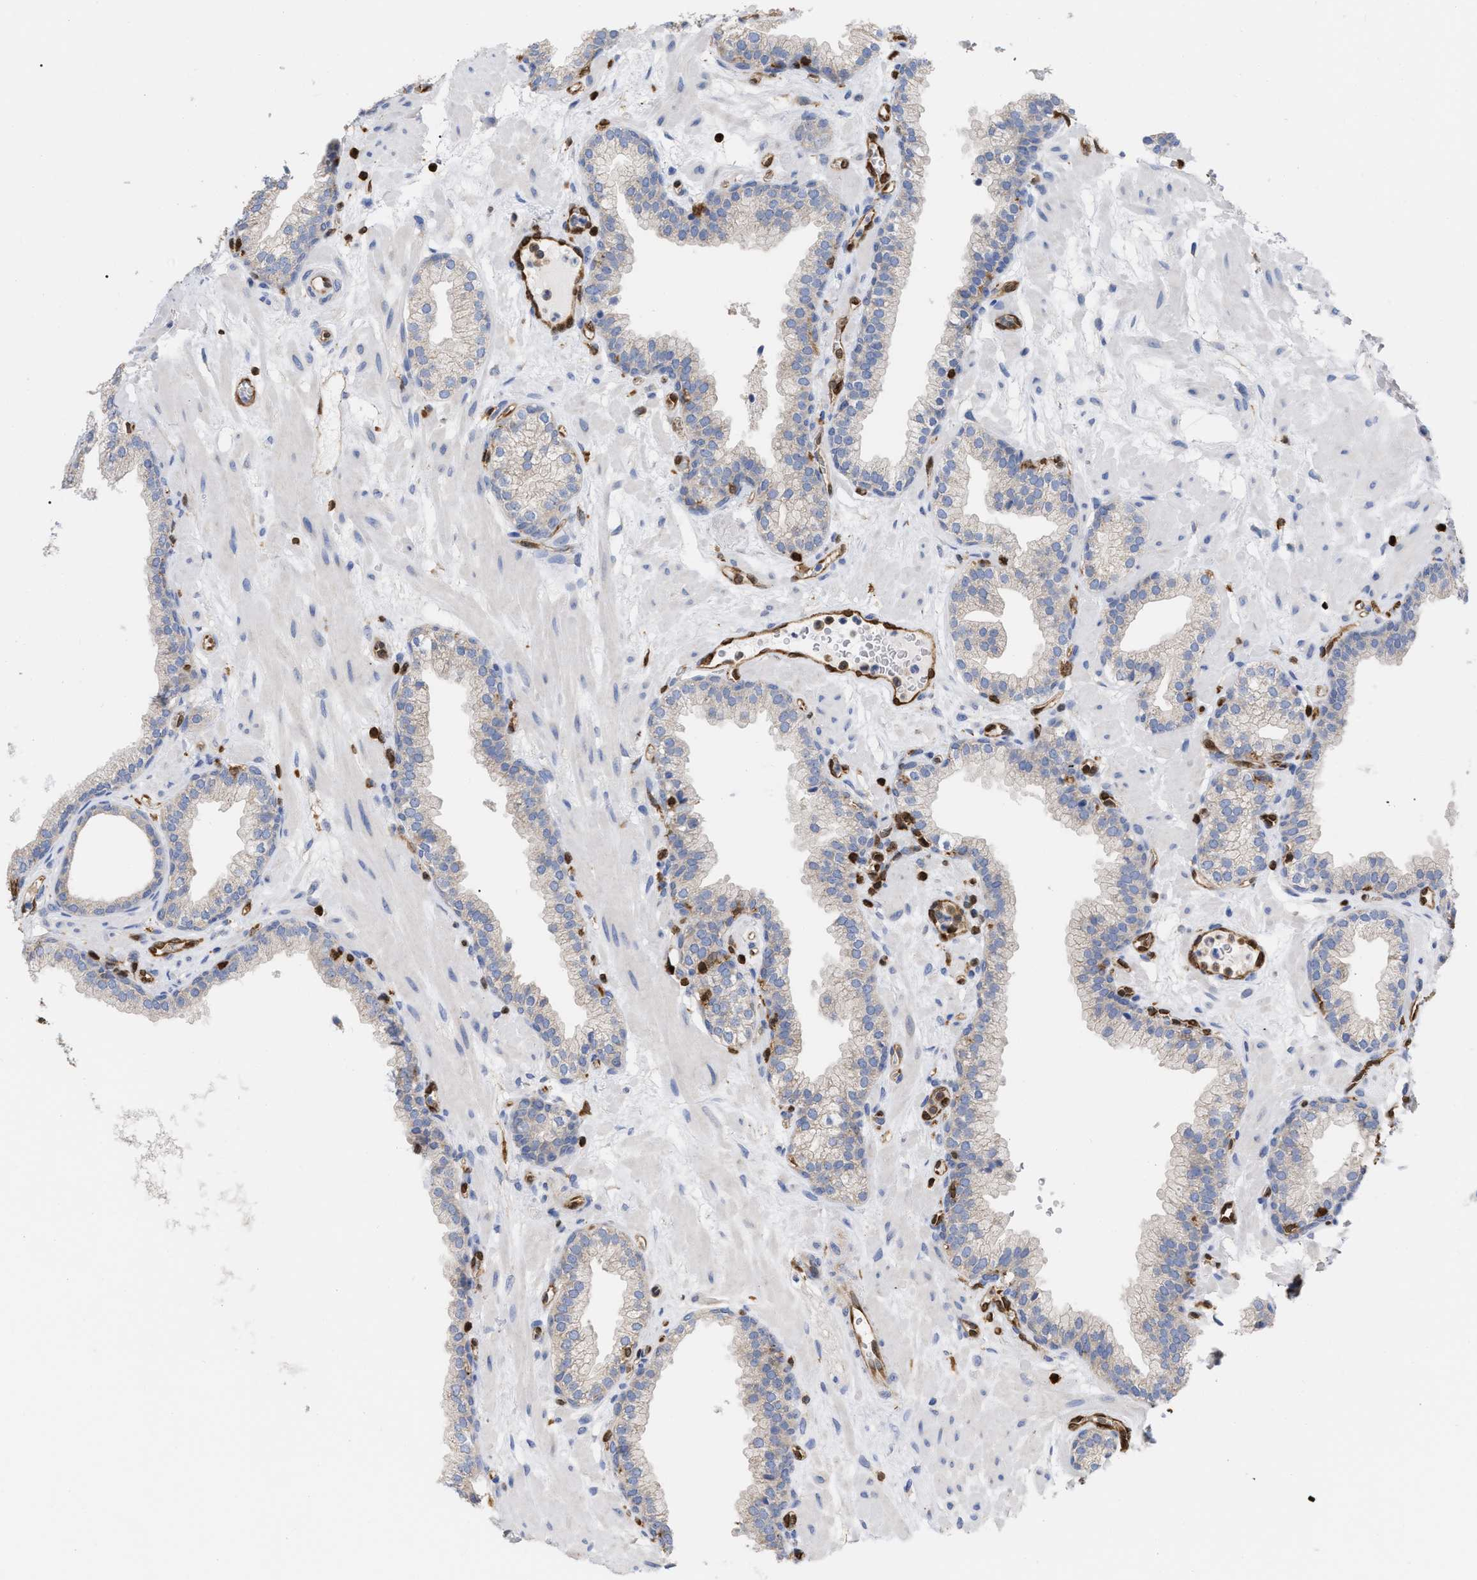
{"staining": {"intensity": "weak", "quantity": "<25%", "location": "cytoplasmic/membranous"}, "tissue": "prostate", "cell_type": "Glandular cells", "image_type": "normal", "snomed": [{"axis": "morphology", "description": "Normal tissue, NOS"}, {"axis": "morphology", "description": "Urothelial carcinoma, Low grade"}, {"axis": "topography", "description": "Urinary bladder"}, {"axis": "topography", "description": "Prostate"}], "caption": "This is an IHC image of unremarkable human prostate. There is no positivity in glandular cells.", "gene": "GIMAP4", "patient": {"sex": "male", "age": 60}}